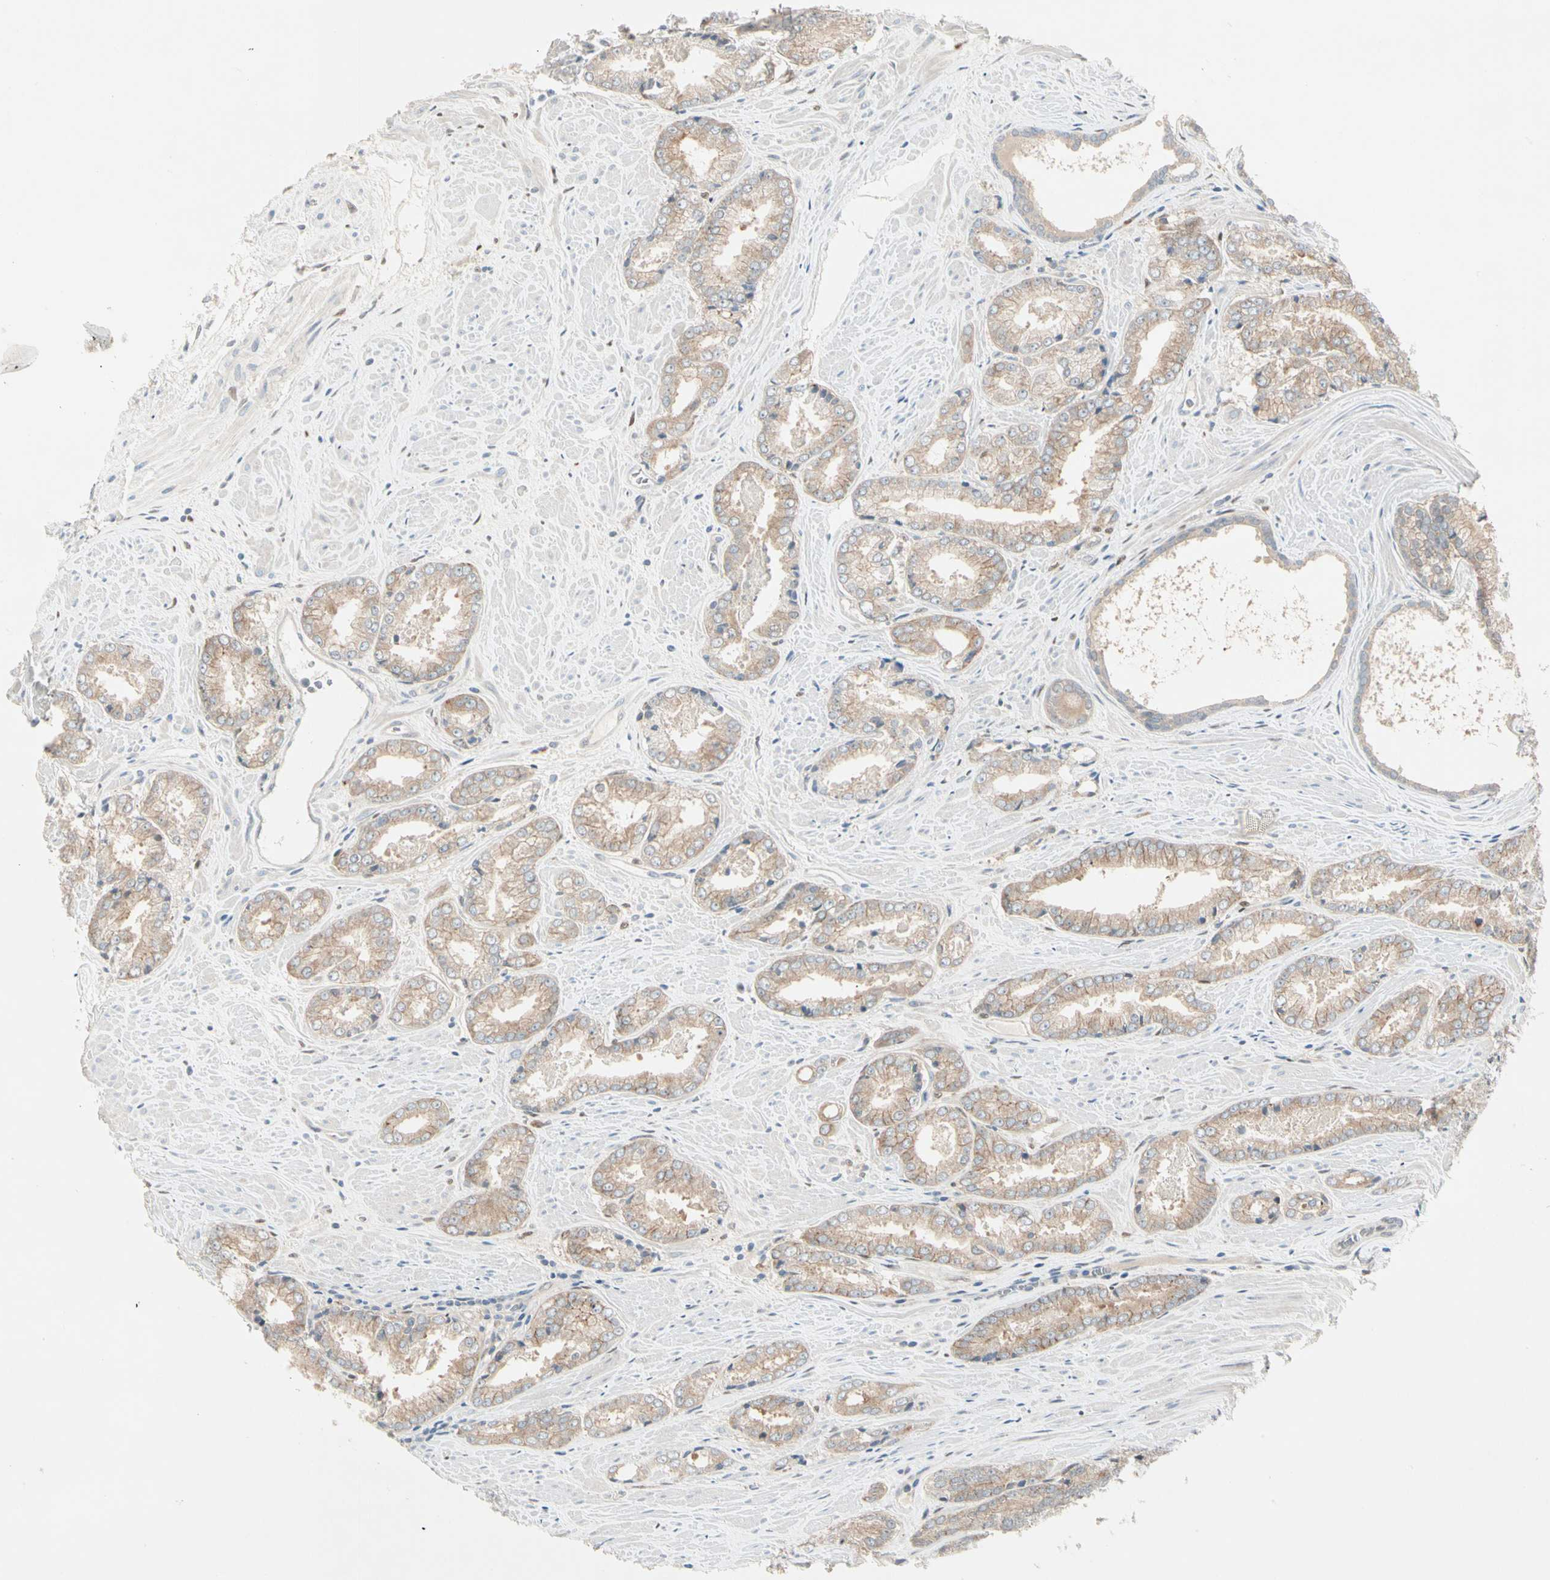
{"staining": {"intensity": "weak", "quantity": ">75%", "location": "cytoplasmic/membranous"}, "tissue": "prostate cancer", "cell_type": "Tumor cells", "image_type": "cancer", "snomed": [{"axis": "morphology", "description": "Adenocarcinoma, Low grade"}, {"axis": "topography", "description": "Prostate"}], "caption": "Immunohistochemical staining of human prostate cancer displays low levels of weak cytoplasmic/membranous expression in about >75% of tumor cells. The staining was performed using DAB to visualize the protein expression in brown, while the nuclei were stained in blue with hematoxylin (Magnification: 20x).", "gene": "IL1R1", "patient": {"sex": "male", "age": 64}}